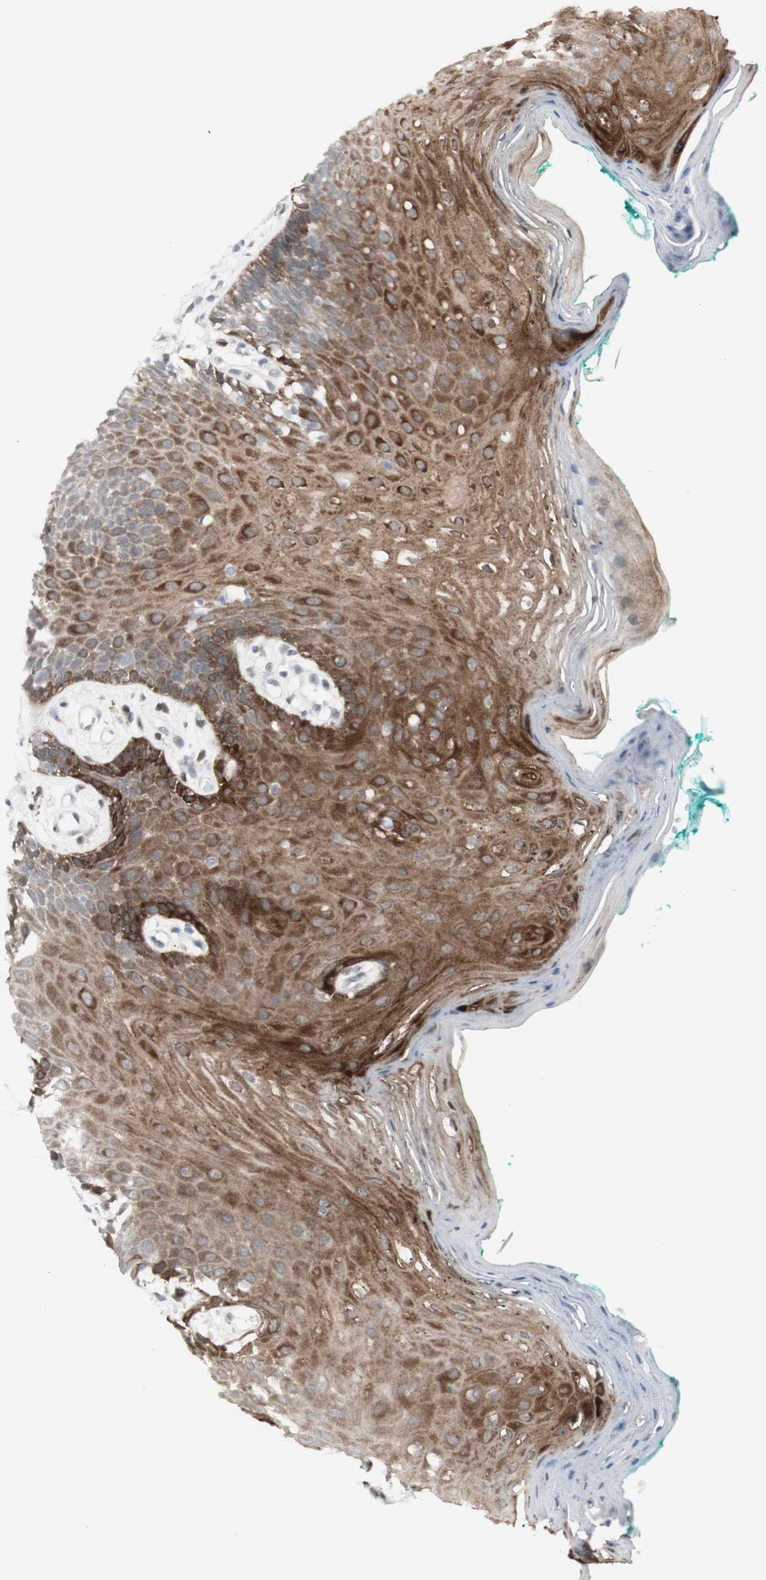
{"staining": {"intensity": "strong", "quantity": ">75%", "location": "cytoplasmic/membranous"}, "tissue": "oral mucosa", "cell_type": "Squamous epithelial cells", "image_type": "normal", "snomed": [{"axis": "morphology", "description": "Normal tissue, NOS"}, {"axis": "topography", "description": "Skeletal muscle"}, {"axis": "topography", "description": "Oral tissue"}, {"axis": "topography", "description": "Peripheral nerve tissue"}], "caption": "Oral mucosa was stained to show a protein in brown. There is high levels of strong cytoplasmic/membranous positivity in about >75% of squamous epithelial cells. The protein of interest is shown in brown color, while the nuclei are stained blue.", "gene": "C1orf116", "patient": {"sex": "female", "age": 84}}